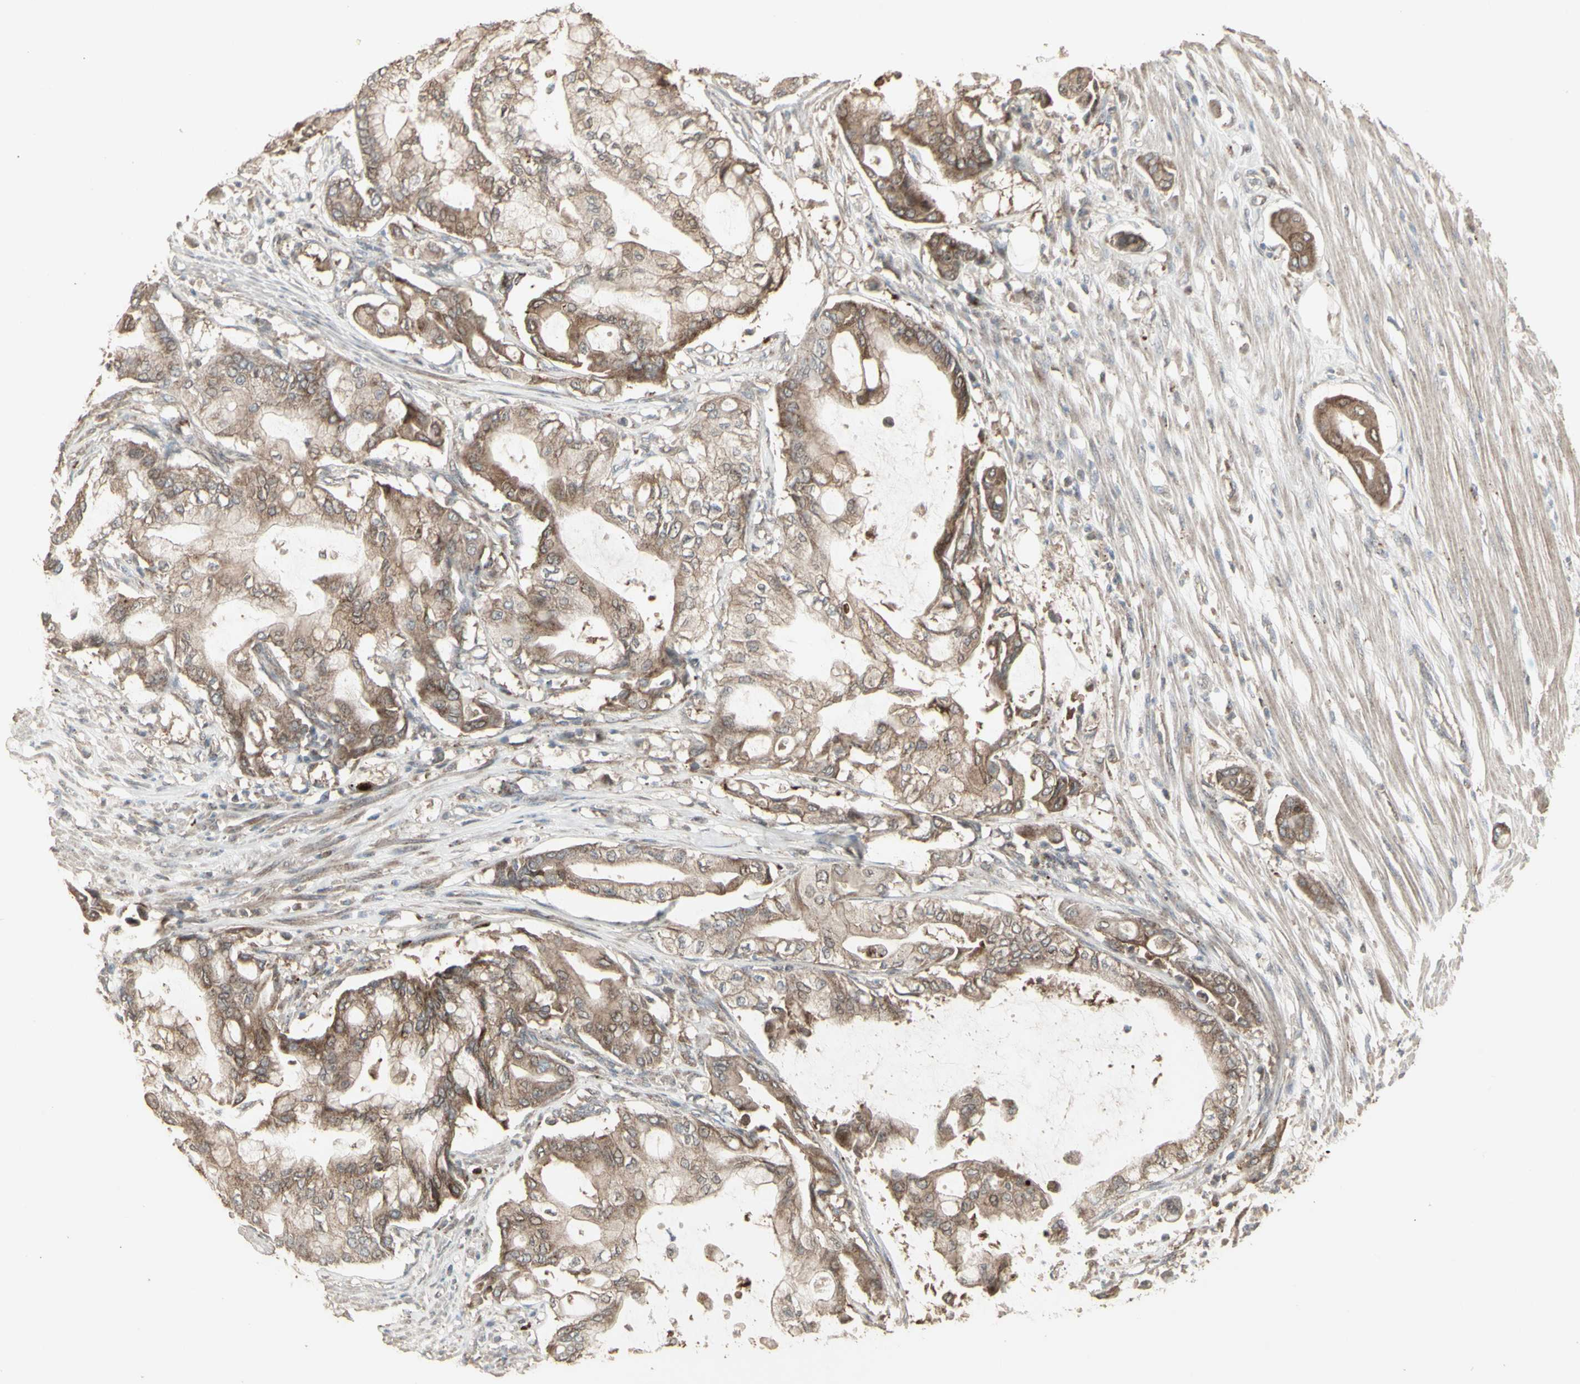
{"staining": {"intensity": "moderate", "quantity": ">75%", "location": "cytoplasmic/membranous"}, "tissue": "pancreatic cancer", "cell_type": "Tumor cells", "image_type": "cancer", "snomed": [{"axis": "morphology", "description": "Adenocarcinoma, NOS"}, {"axis": "morphology", "description": "Adenocarcinoma, metastatic, NOS"}, {"axis": "topography", "description": "Lymph node"}, {"axis": "topography", "description": "Pancreas"}, {"axis": "topography", "description": "Duodenum"}], "caption": "This photomicrograph displays pancreatic cancer stained with immunohistochemistry (IHC) to label a protein in brown. The cytoplasmic/membranous of tumor cells show moderate positivity for the protein. Nuclei are counter-stained blue.", "gene": "RNASEL", "patient": {"sex": "female", "age": 64}}